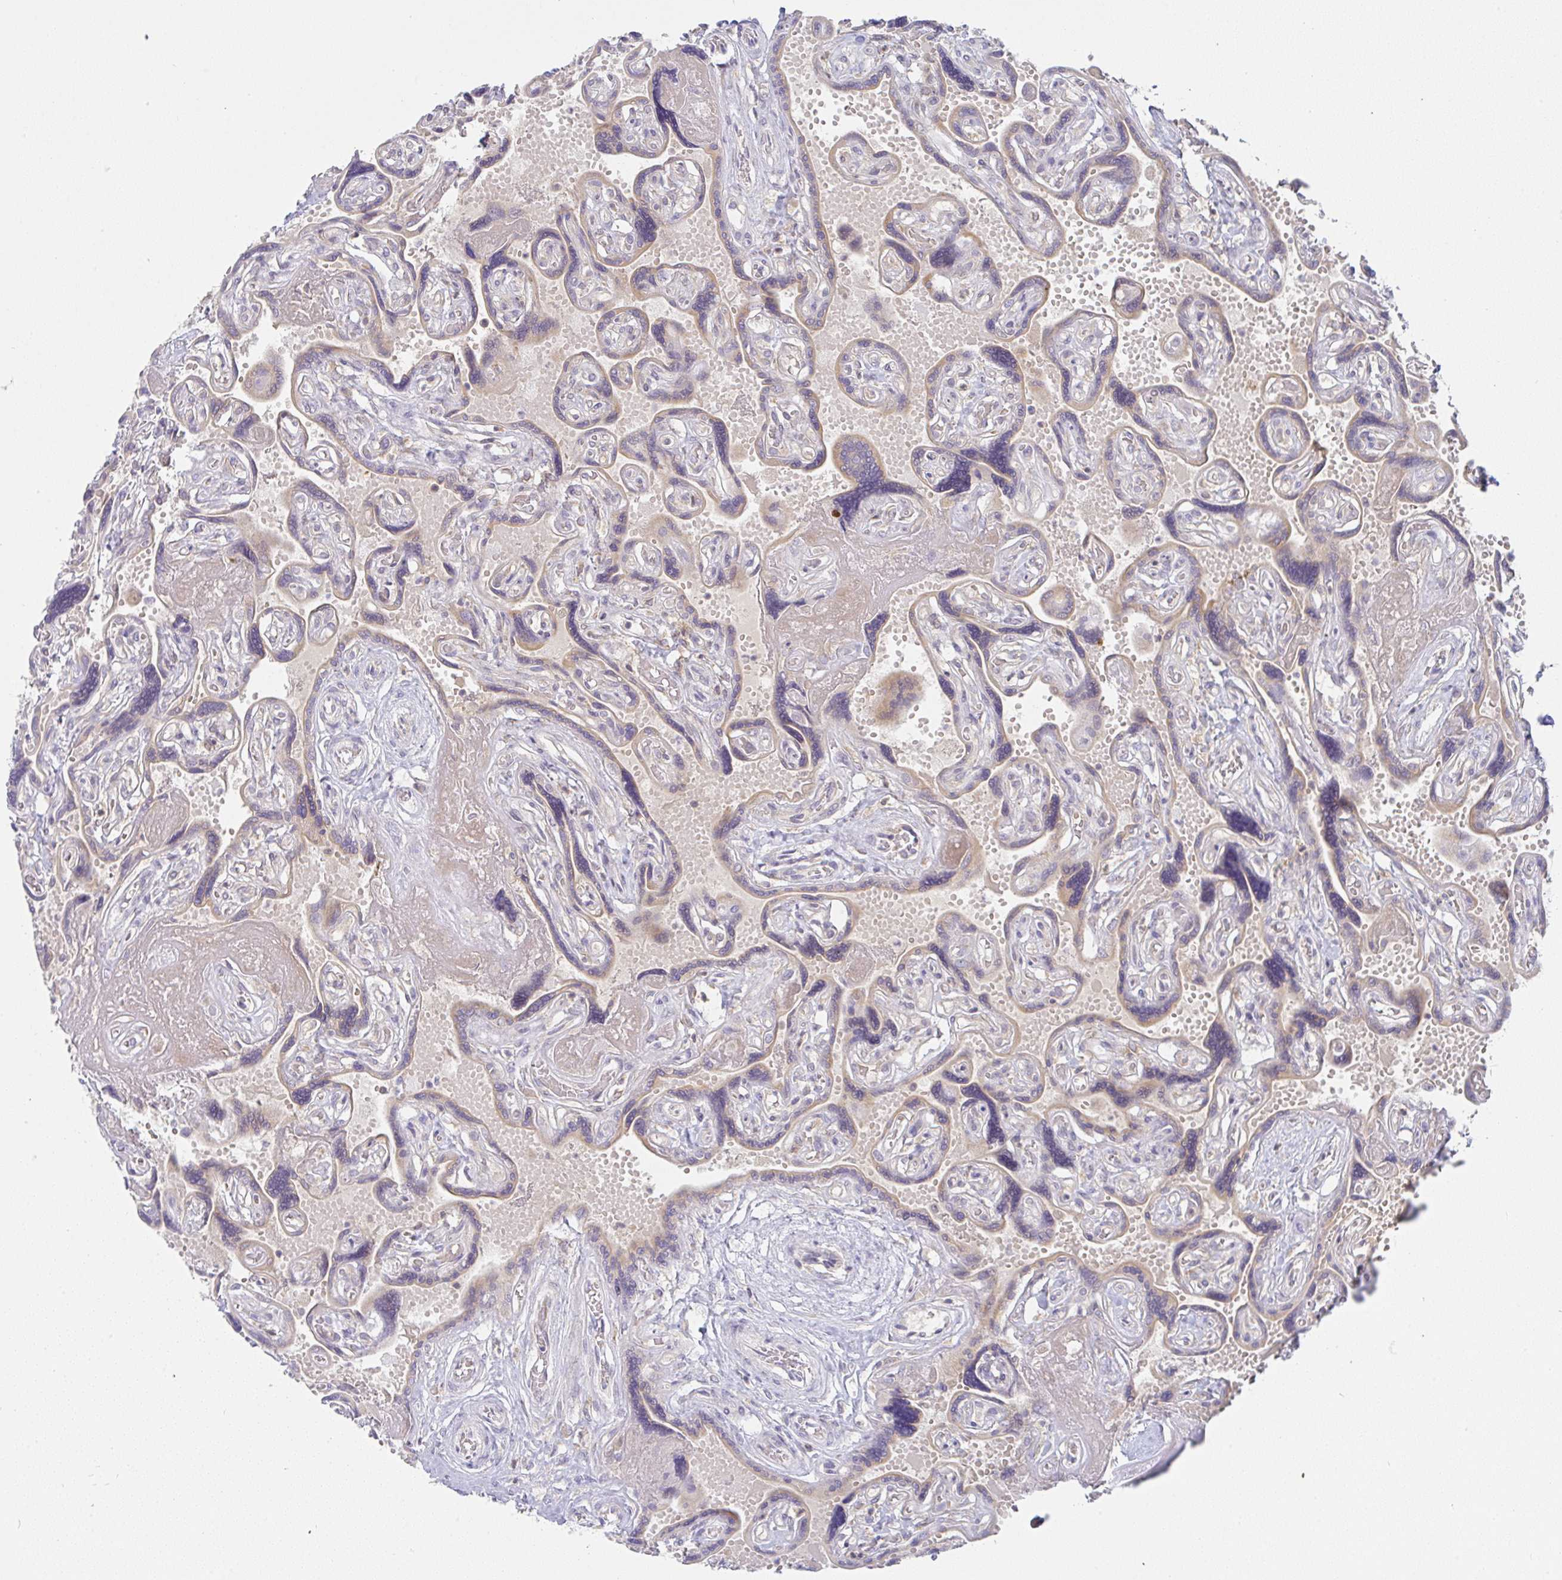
{"staining": {"intensity": "moderate", "quantity": ">75%", "location": "cytoplasmic/membranous"}, "tissue": "placenta", "cell_type": "Trophoblastic cells", "image_type": "normal", "snomed": [{"axis": "morphology", "description": "Normal tissue, NOS"}, {"axis": "topography", "description": "Placenta"}], "caption": "Protein analysis of normal placenta displays moderate cytoplasmic/membranous positivity in about >75% of trophoblastic cells. (DAB IHC, brown staining for protein, blue staining for nuclei).", "gene": "DERL2", "patient": {"sex": "female", "age": 32}}